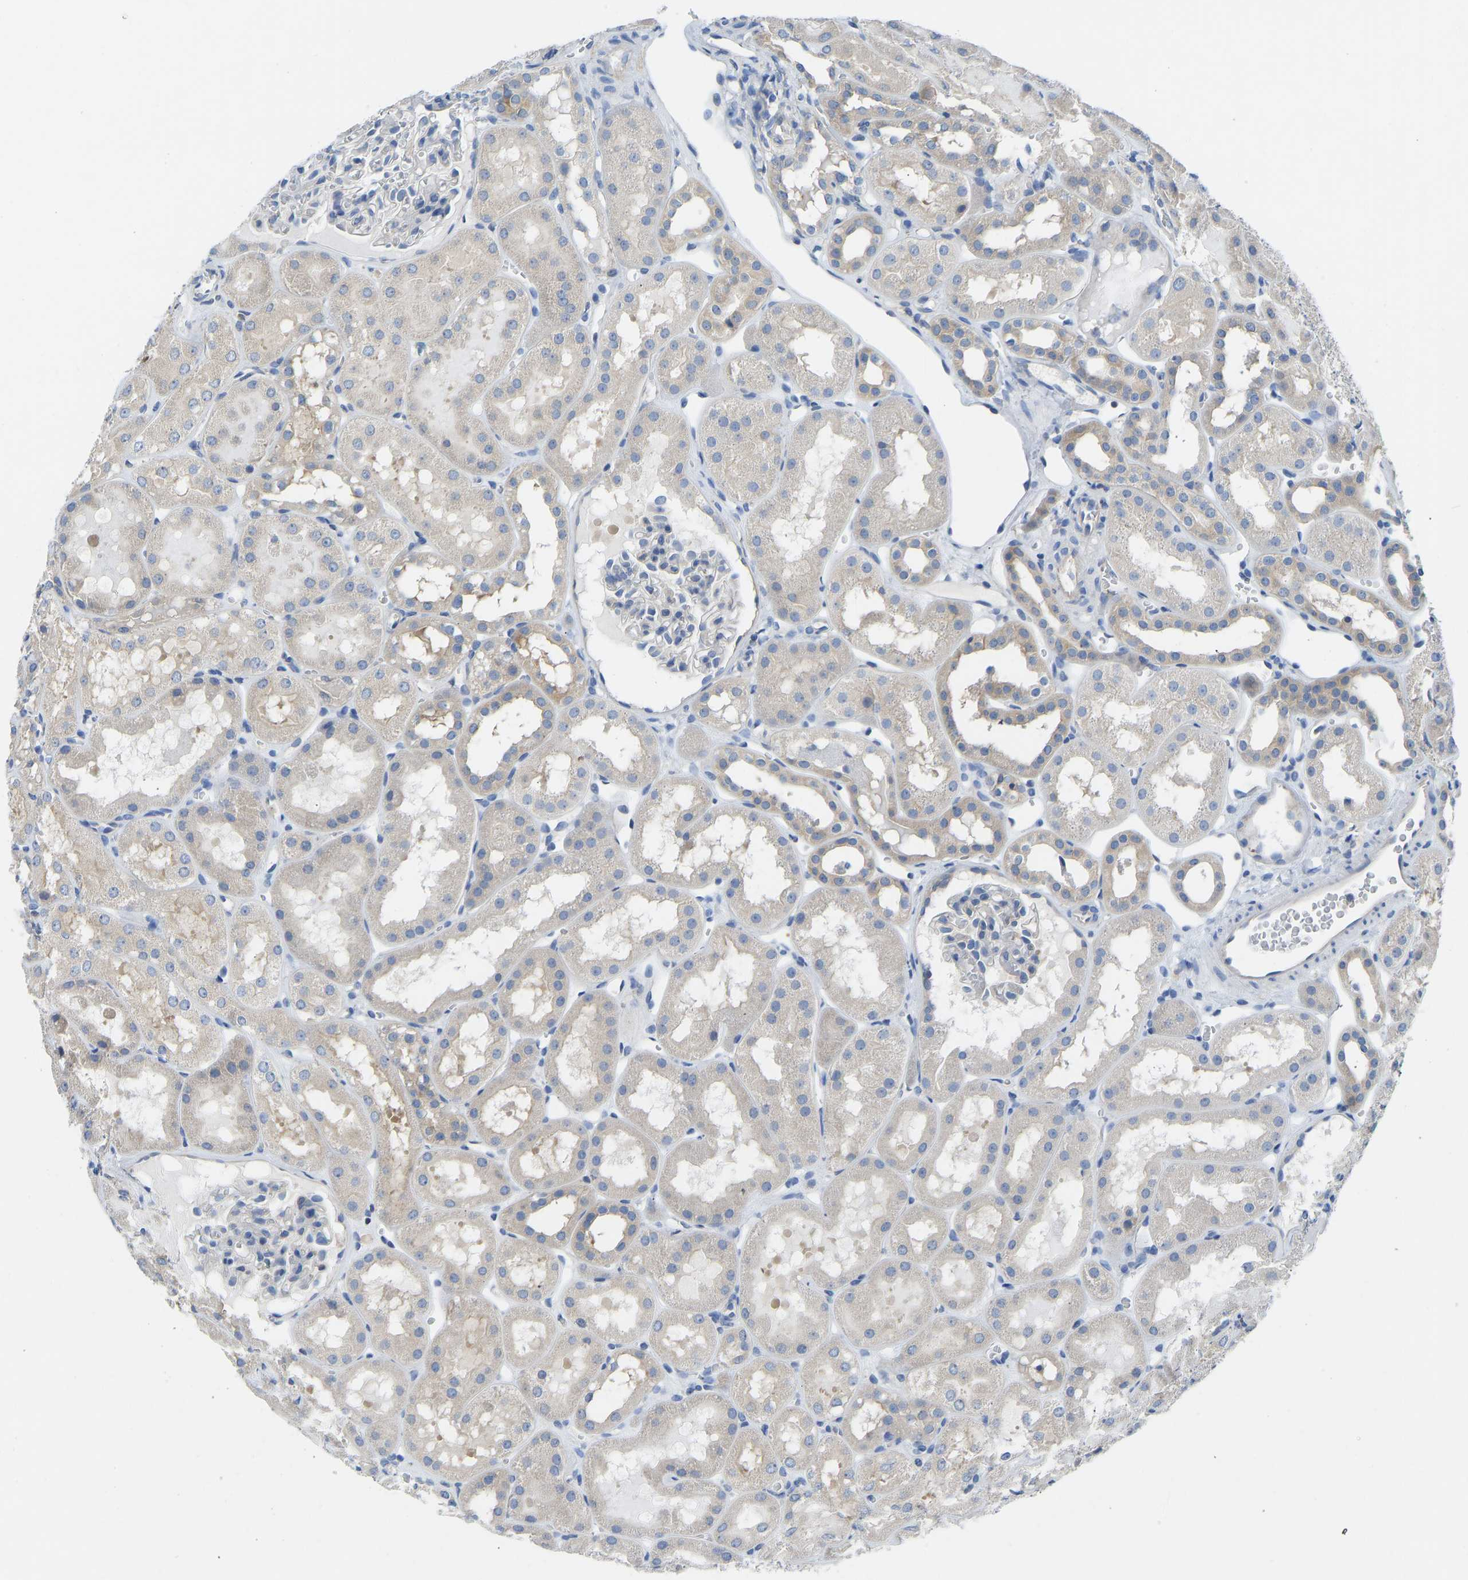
{"staining": {"intensity": "negative", "quantity": "none", "location": "none"}, "tissue": "kidney", "cell_type": "Cells in glomeruli", "image_type": "normal", "snomed": [{"axis": "morphology", "description": "Normal tissue, NOS"}, {"axis": "topography", "description": "Kidney"}, {"axis": "topography", "description": "Urinary bladder"}], "caption": "This image is of benign kidney stained with immunohistochemistry (IHC) to label a protein in brown with the nuclei are counter-stained blue. There is no staining in cells in glomeruli. Brightfield microscopy of immunohistochemistry (IHC) stained with DAB (3,3'-diaminobenzidine) (brown) and hematoxylin (blue), captured at high magnification.", "gene": "PPP3CA", "patient": {"sex": "male", "age": 16}}